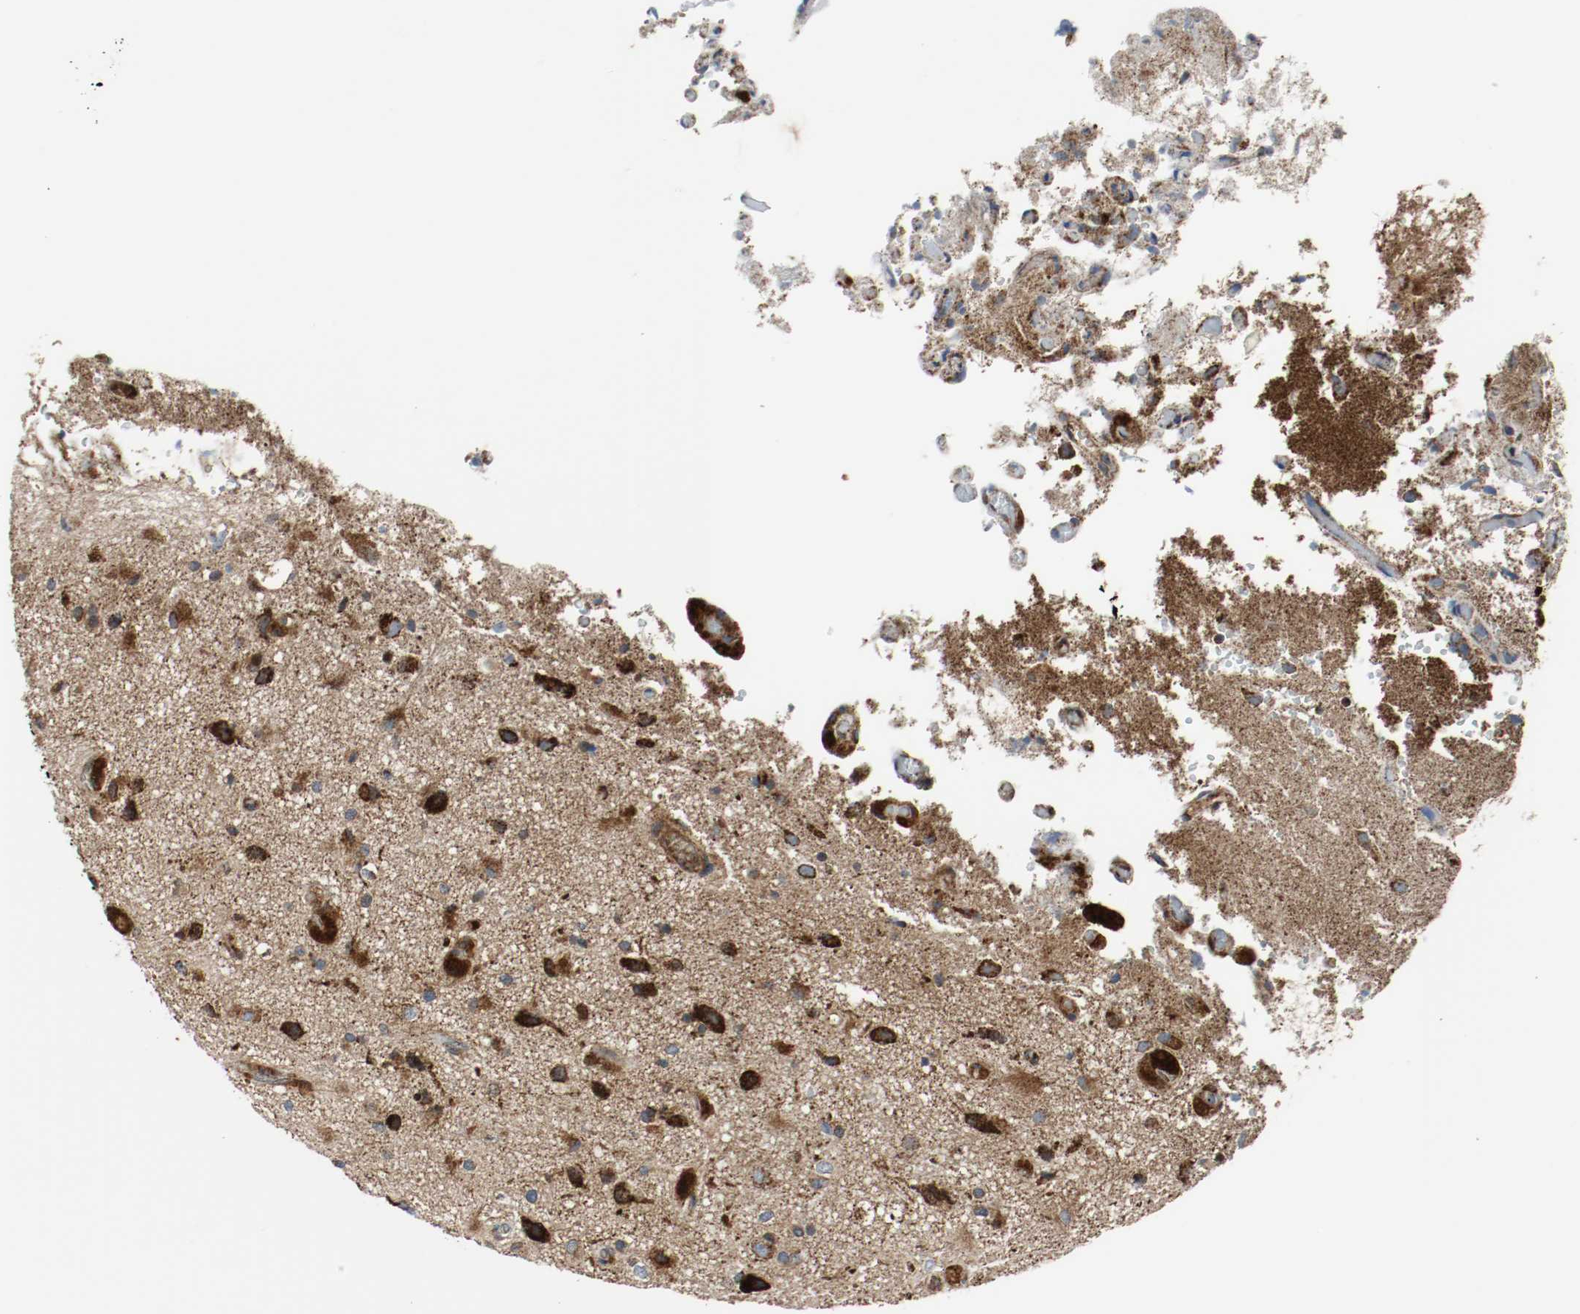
{"staining": {"intensity": "moderate", "quantity": ">75%", "location": "cytoplasmic/membranous"}, "tissue": "glioma", "cell_type": "Tumor cells", "image_type": "cancer", "snomed": [{"axis": "morphology", "description": "Glioma, malignant, High grade"}, {"axis": "topography", "description": "Brain"}], "caption": "Immunohistochemistry (IHC) (DAB (3,3'-diaminobenzidine)) staining of human glioma shows moderate cytoplasmic/membranous protein staining in about >75% of tumor cells.", "gene": "TXNRD1", "patient": {"sex": "male", "age": 47}}